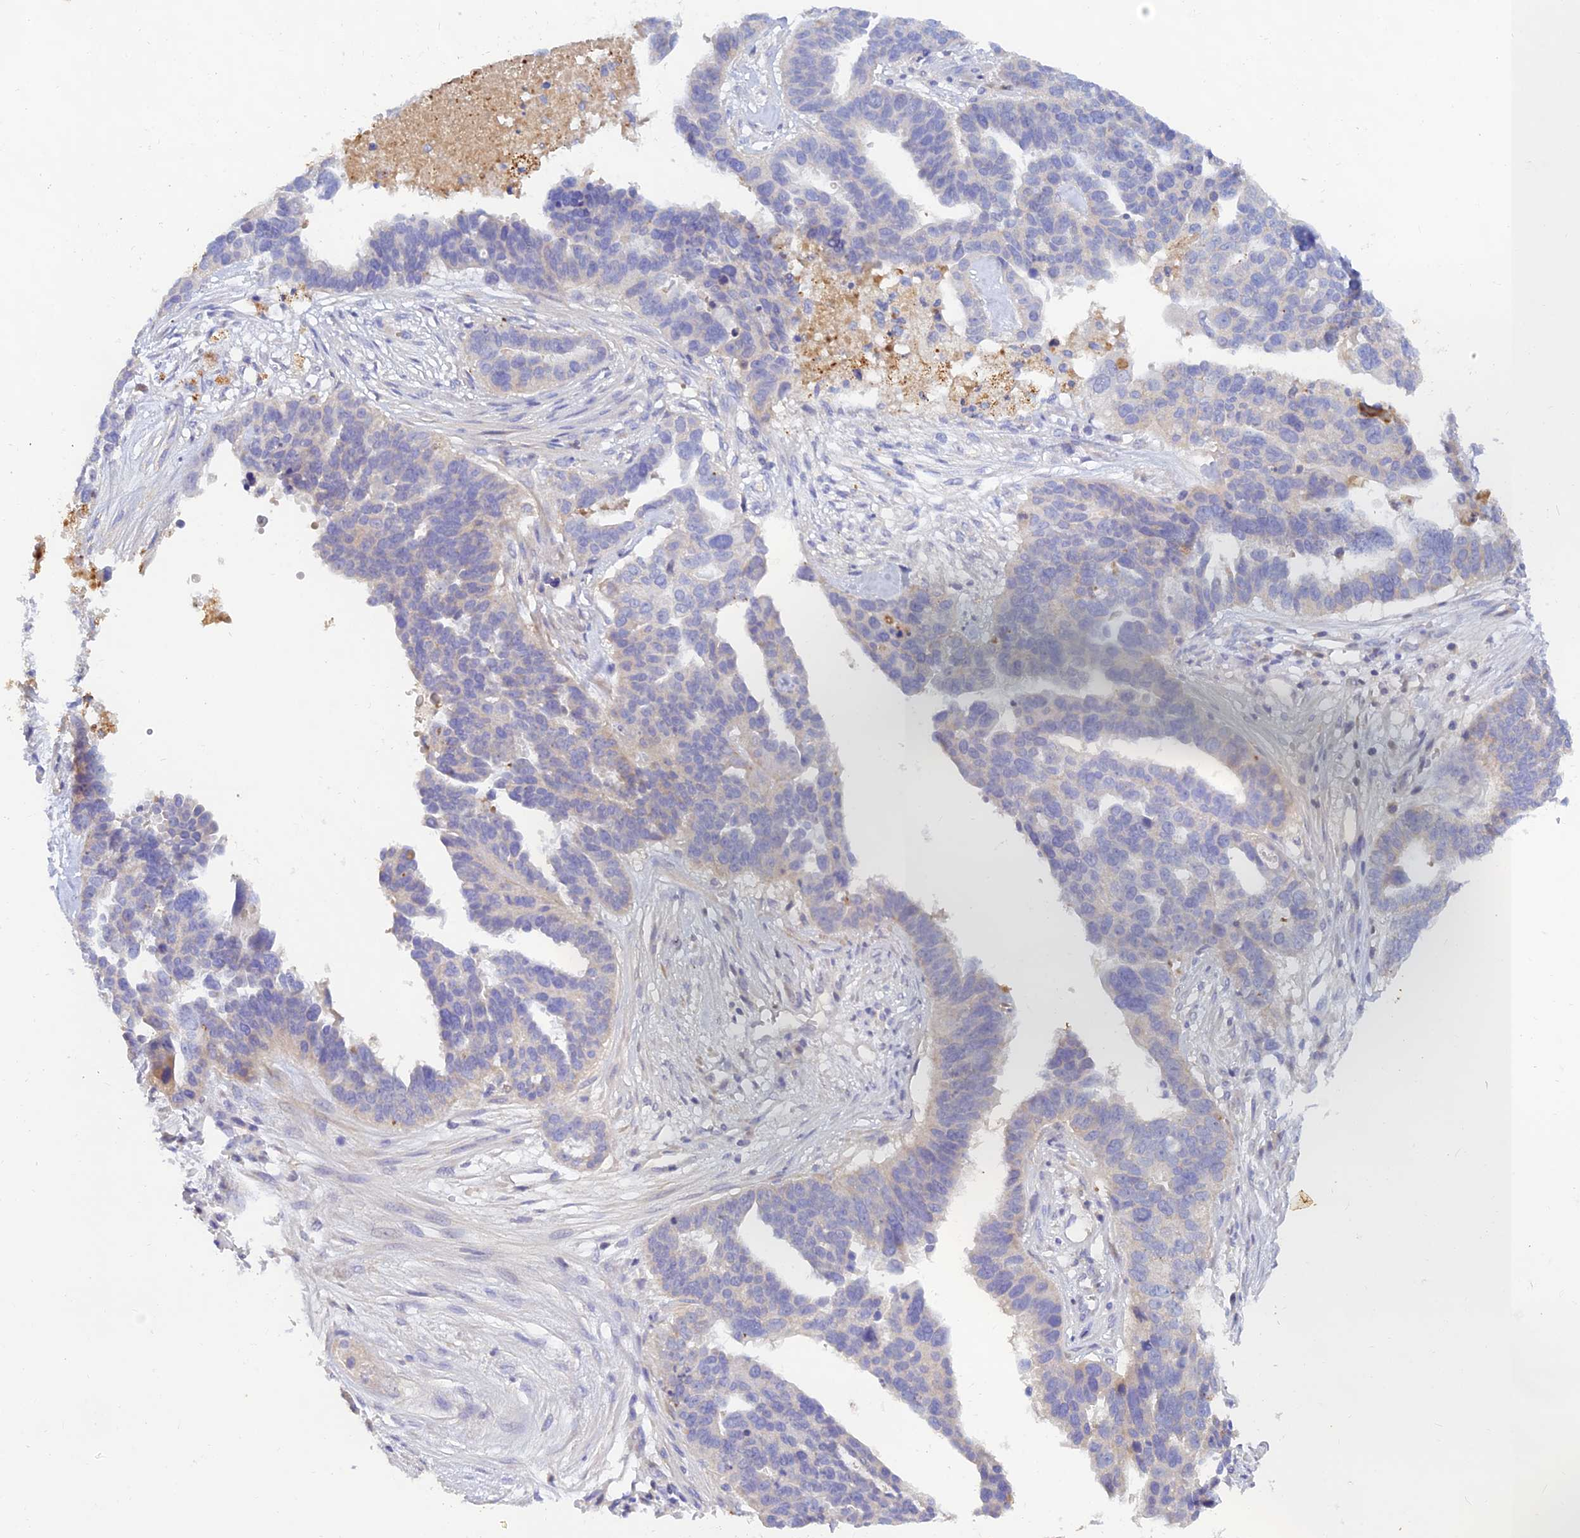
{"staining": {"intensity": "negative", "quantity": "none", "location": "none"}, "tissue": "ovarian cancer", "cell_type": "Tumor cells", "image_type": "cancer", "snomed": [{"axis": "morphology", "description": "Cystadenocarcinoma, serous, NOS"}, {"axis": "topography", "description": "Ovary"}], "caption": "A histopathology image of human ovarian cancer is negative for staining in tumor cells. (DAB IHC with hematoxylin counter stain).", "gene": "ACSM5", "patient": {"sex": "female", "age": 59}}